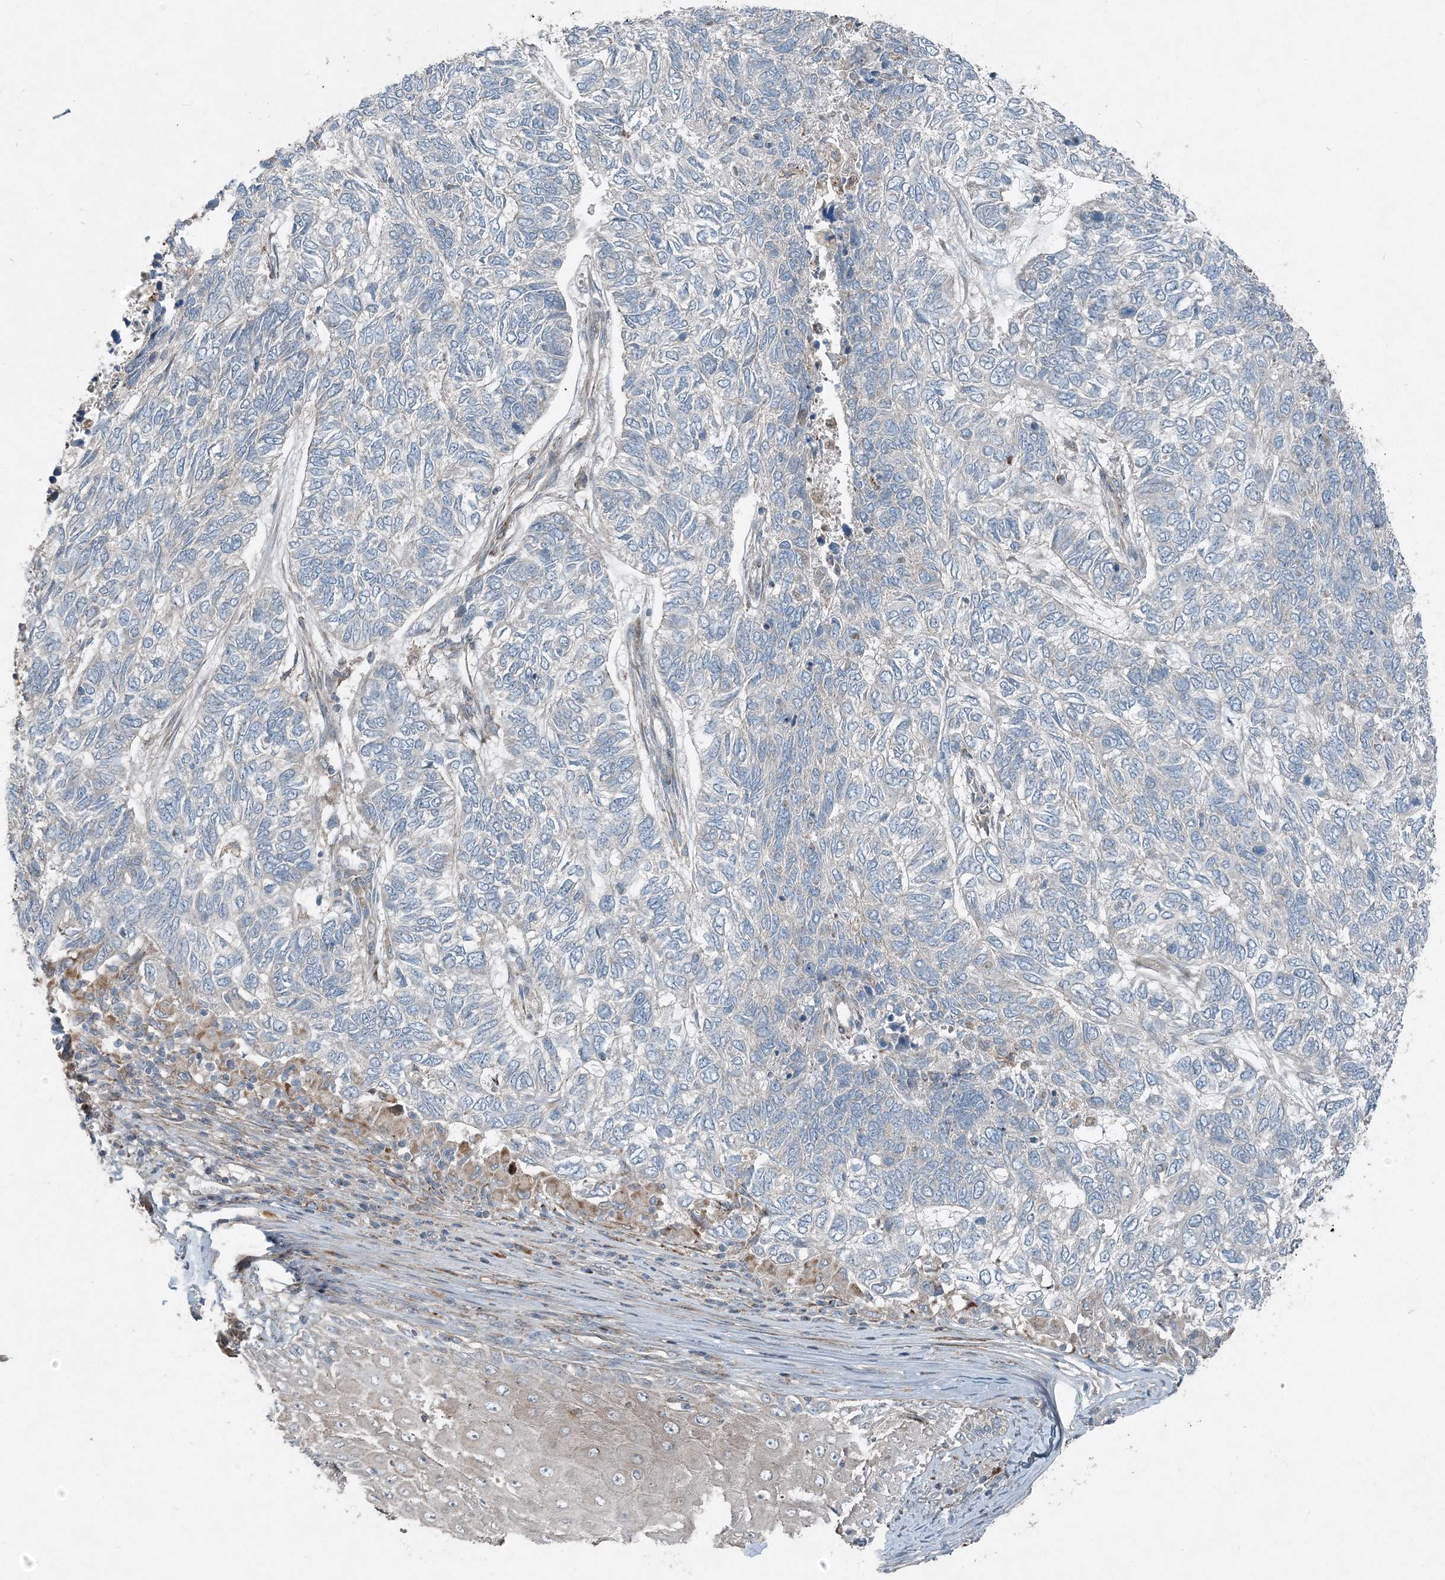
{"staining": {"intensity": "negative", "quantity": "none", "location": "none"}, "tissue": "skin cancer", "cell_type": "Tumor cells", "image_type": "cancer", "snomed": [{"axis": "morphology", "description": "Basal cell carcinoma"}, {"axis": "topography", "description": "Skin"}], "caption": "This photomicrograph is of skin cancer stained with immunohistochemistry to label a protein in brown with the nuclei are counter-stained blue. There is no expression in tumor cells.", "gene": "INTU", "patient": {"sex": "female", "age": 65}}